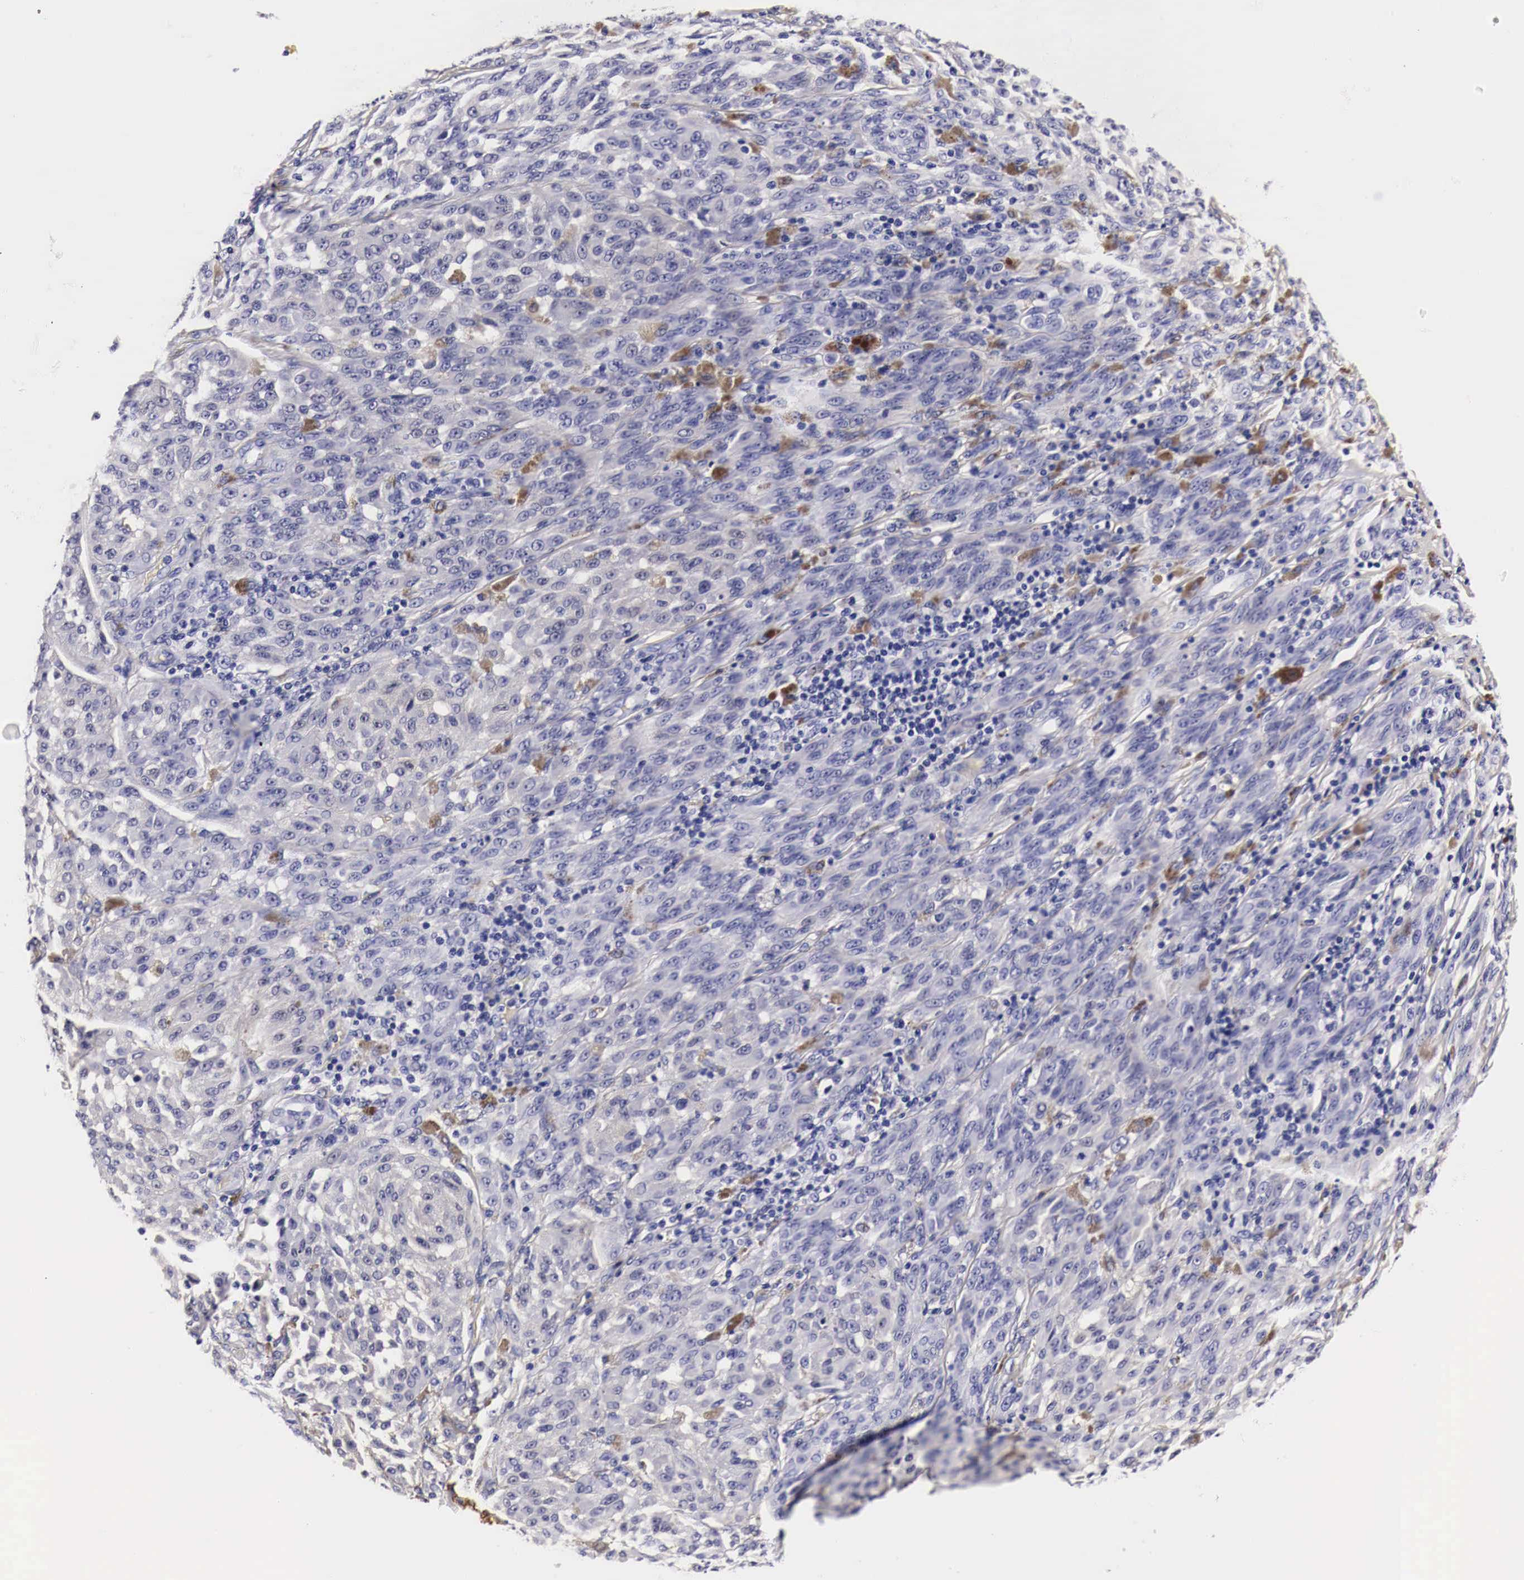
{"staining": {"intensity": "negative", "quantity": "none", "location": "none"}, "tissue": "melanoma", "cell_type": "Tumor cells", "image_type": "cancer", "snomed": [{"axis": "morphology", "description": "Malignant melanoma, NOS"}, {"axis": "topography", "description": "Skin"}], "caption": "Photomicrograph shows no significant protein expression in tumor cells of melanoma.", "gene": "EGFR", "patient": {"sex": "male", "age": 44}}